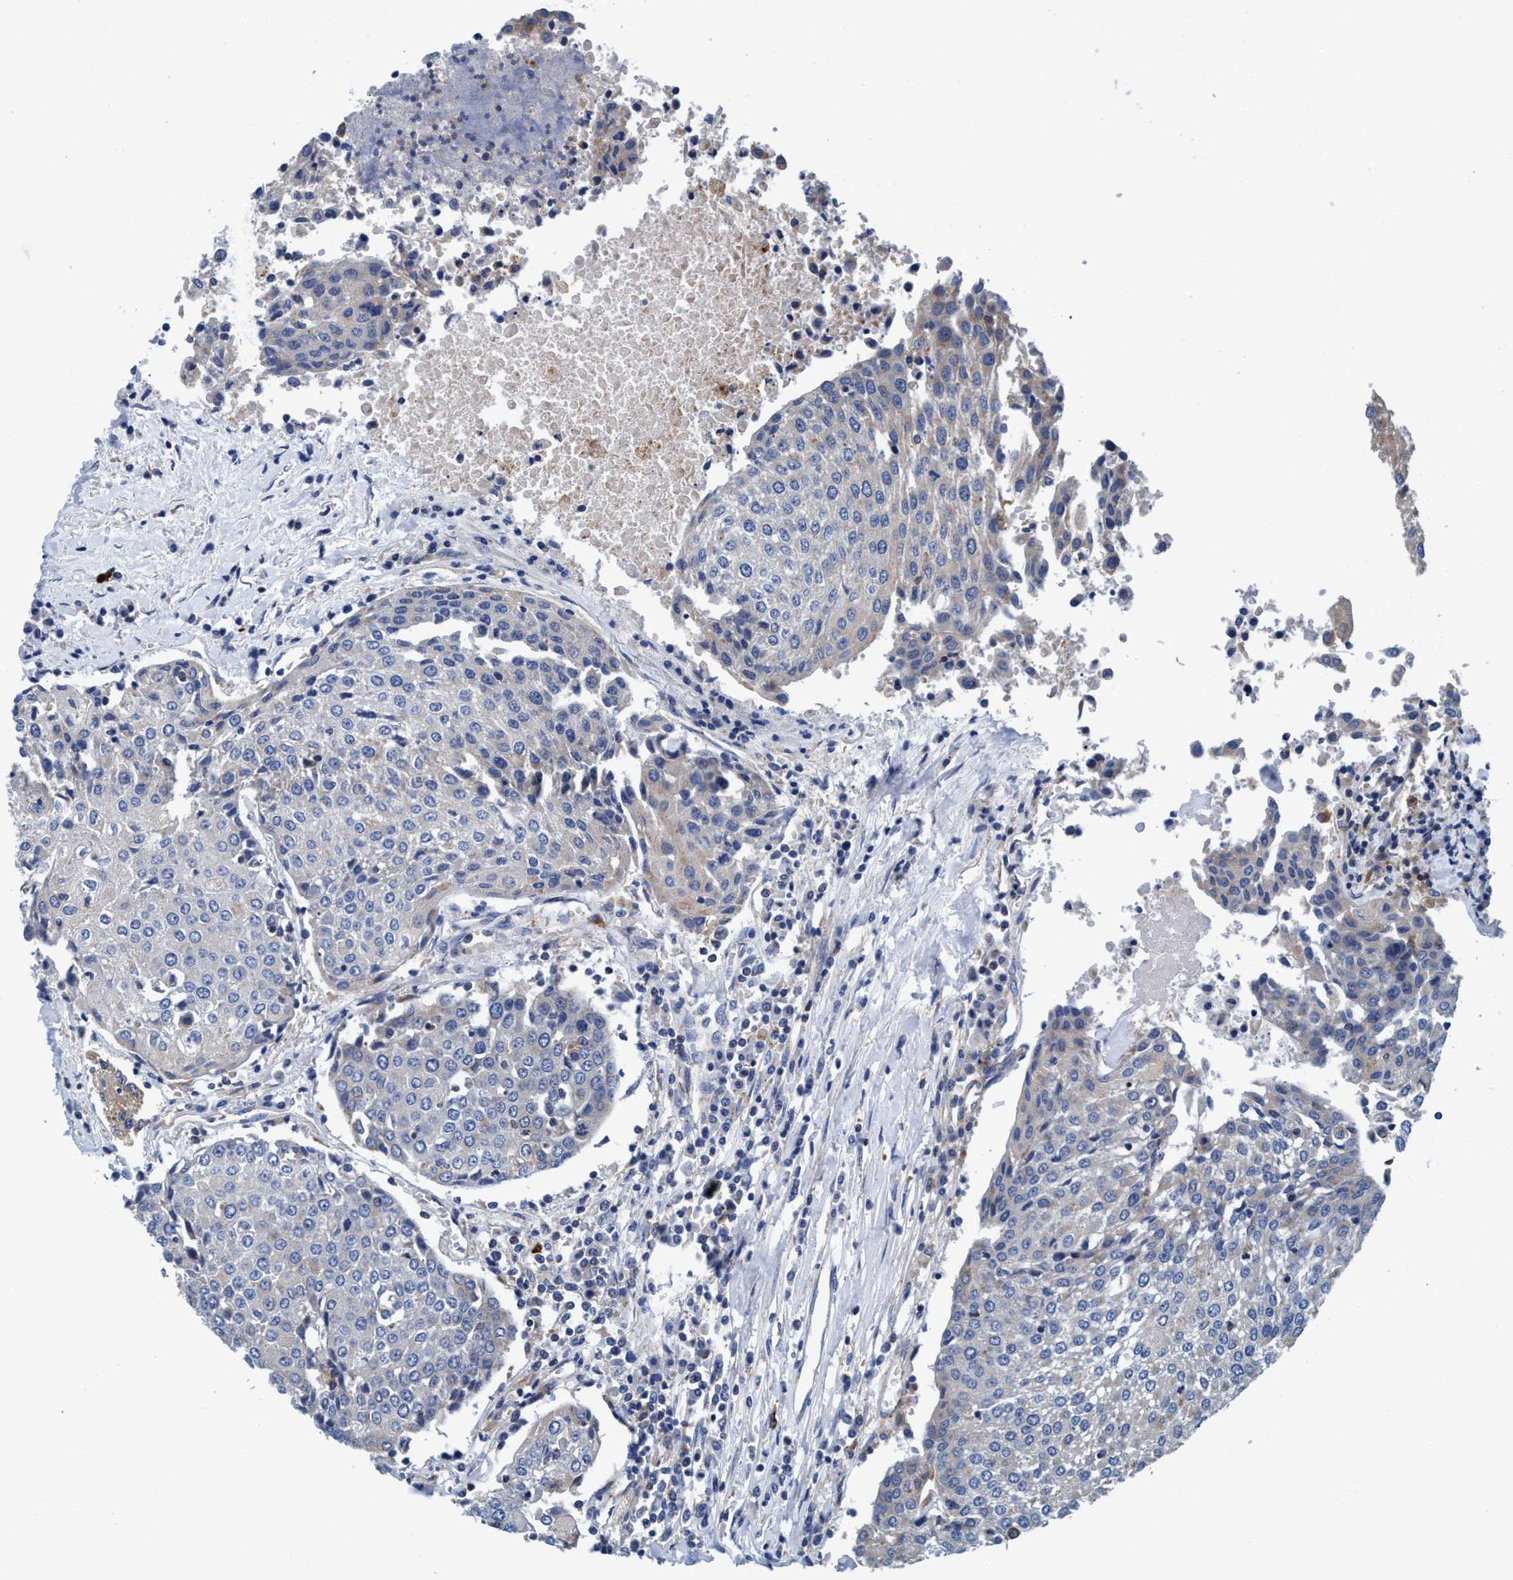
{"staining": {"intensity": "negative", "quantity": "none", "location": "none"}, "tissue": "urothelial cancer", "cell_type": "Tumor cells", "image_type": "cancer", "snomed": [{"axis": "morphology", "description": "Urothelial carcinoma, High grade"}, {"axis": "topography", "description": "Urinary bladder"}], "caption": "High magnification brightfield microscopy of urothelial carcinoma (high-grade) stained with DAB (brown) and counterstained with hematoxylin (blue): tumor cells show no significant expression.", "gene": "ENDOG", "patient": {"sex": "female", "age": 85}}